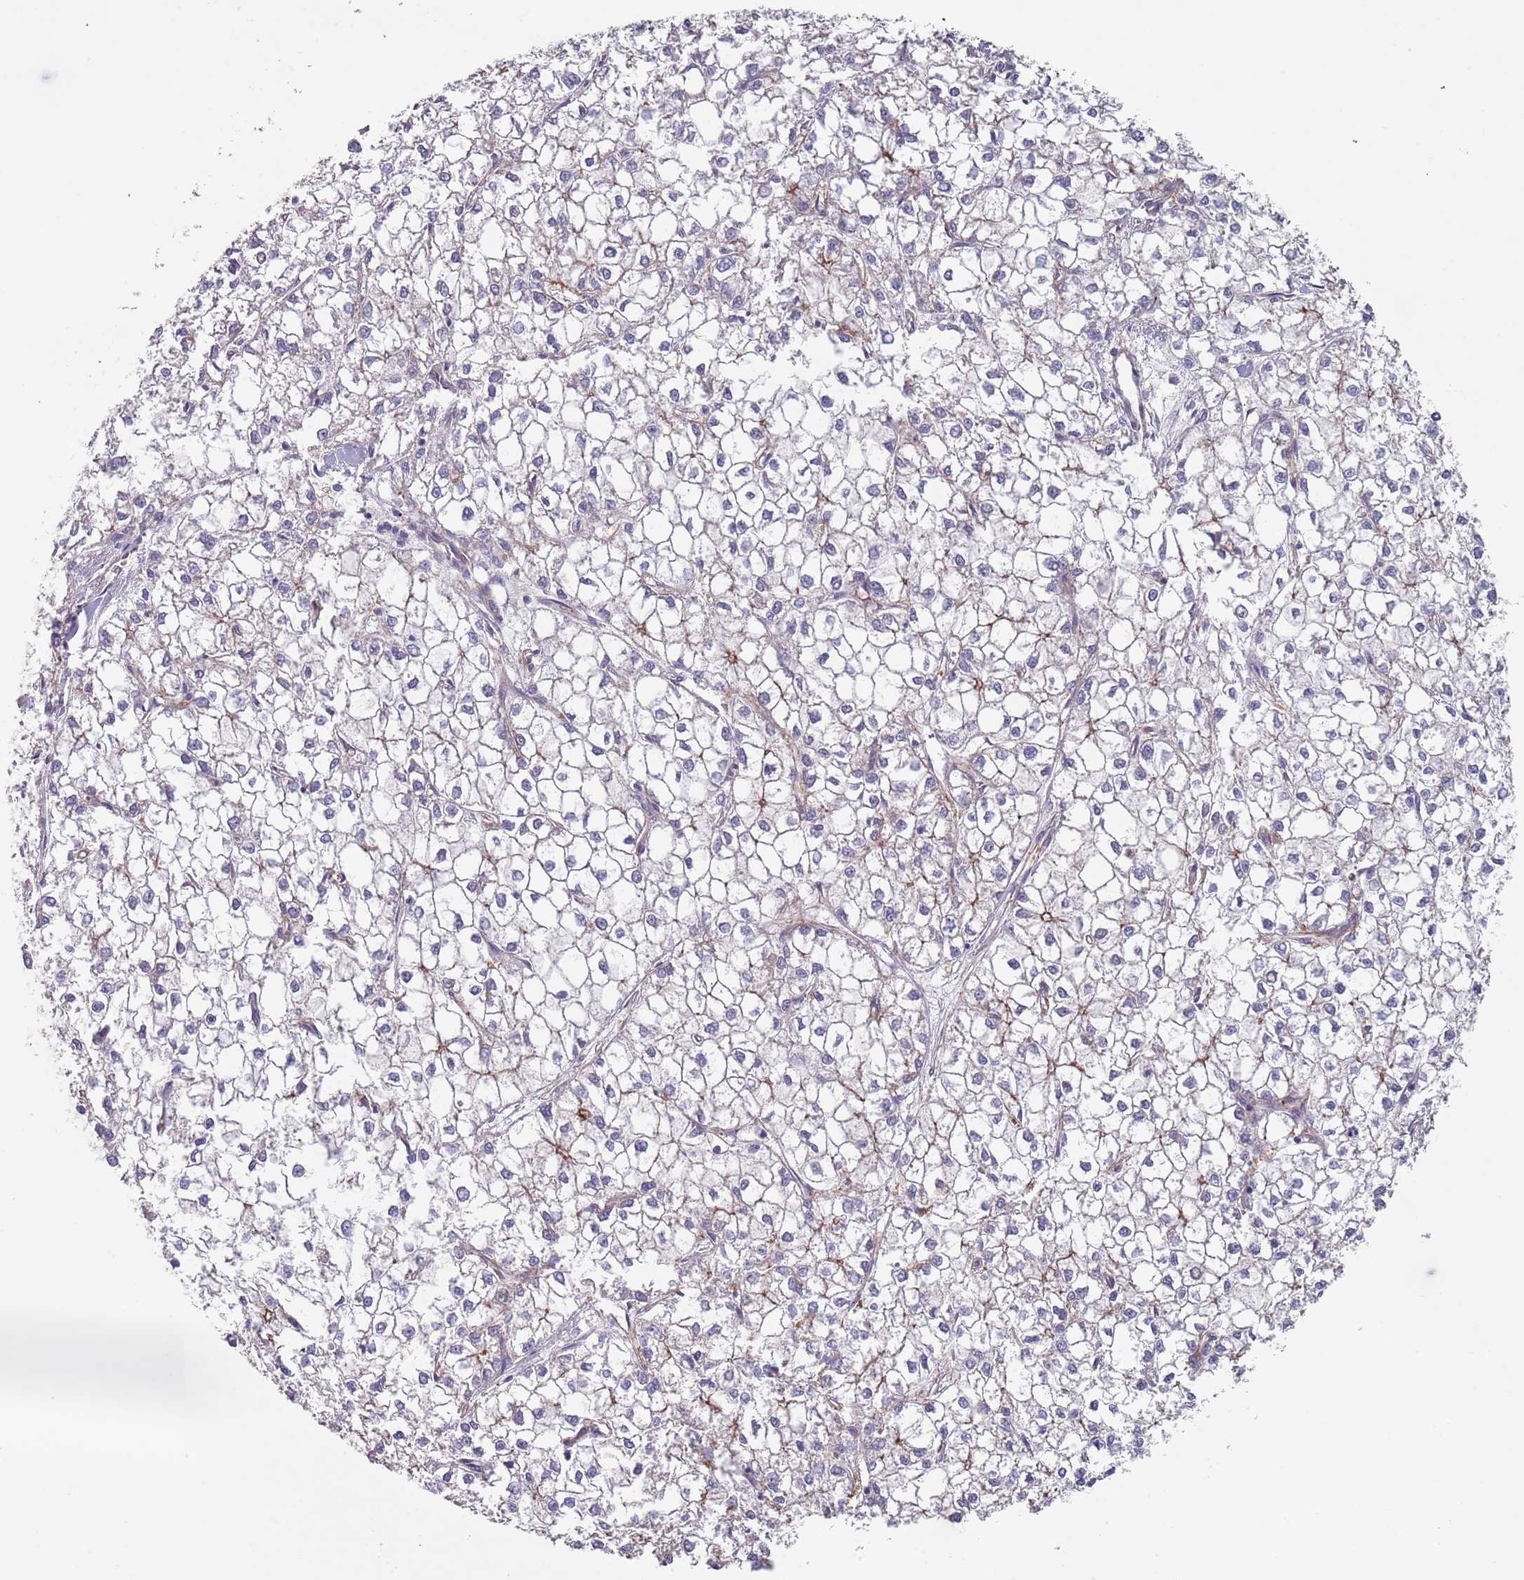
{"staining": {"intensity": "negative", "quantity": "none", "location": "none"}, "tissue": "liver cancer", "cell_type": "Tumor cells", "image_type": "cancer", "snomed": [{"axis": "morphology", "description": "Carcinoma, Hepatocellular, NOS"}, {"axis": "topography", "description": "Liver"}], "caption": "This micrograph is of hepatocellular carcinoma (liver) stained with immunohistochemistry (IHC) to label a protein in brown with the nuclei are counter-stained blue. There is no expression in tumor cells. Nuclei are stained in blue.", "gene": "APPL2", "patient": {"sex": "female", "age": 43}}